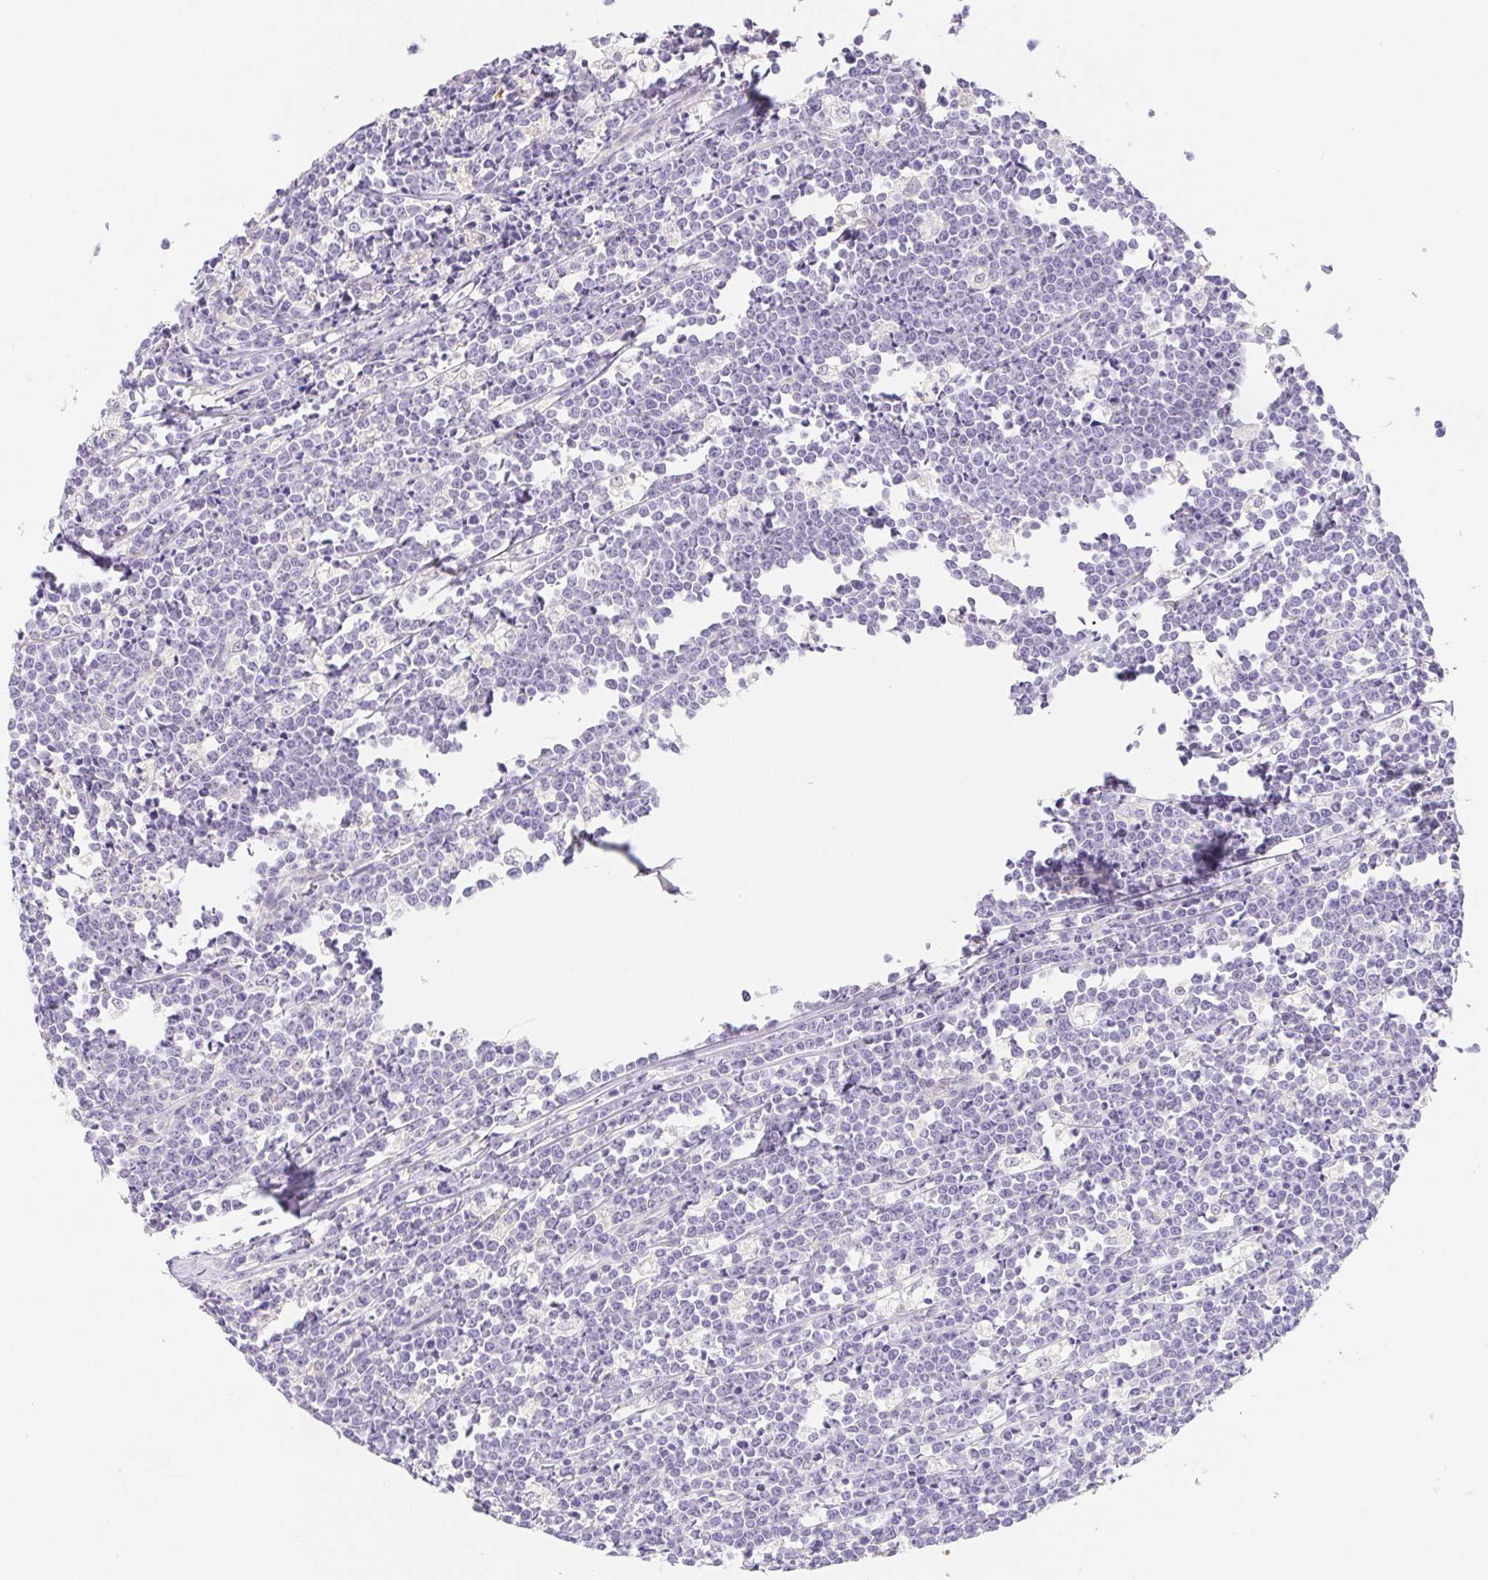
{"staining": {"intensity": "negative", "quantity": "none", "location": "none"}, "tissue": "lymphoma", "cell_type": "Tumor cells", "image_type": "cancer", "snomed": [{"axis": "morphology", "description": "Malignant lymphoma, non-Hodgkin's type, High grade"}, {"axis": "topography", "description": "Small intestine"}], "caption": "Image shows no protein expression in tumor cells of lymphoma tissue. (Brightfield microscopy of DAB (3,3'-diaminobenzidine) immunohistochemistry at high magnification).", "gene": "ZBBX", "patient": {"sex": "female", "age": 56}}